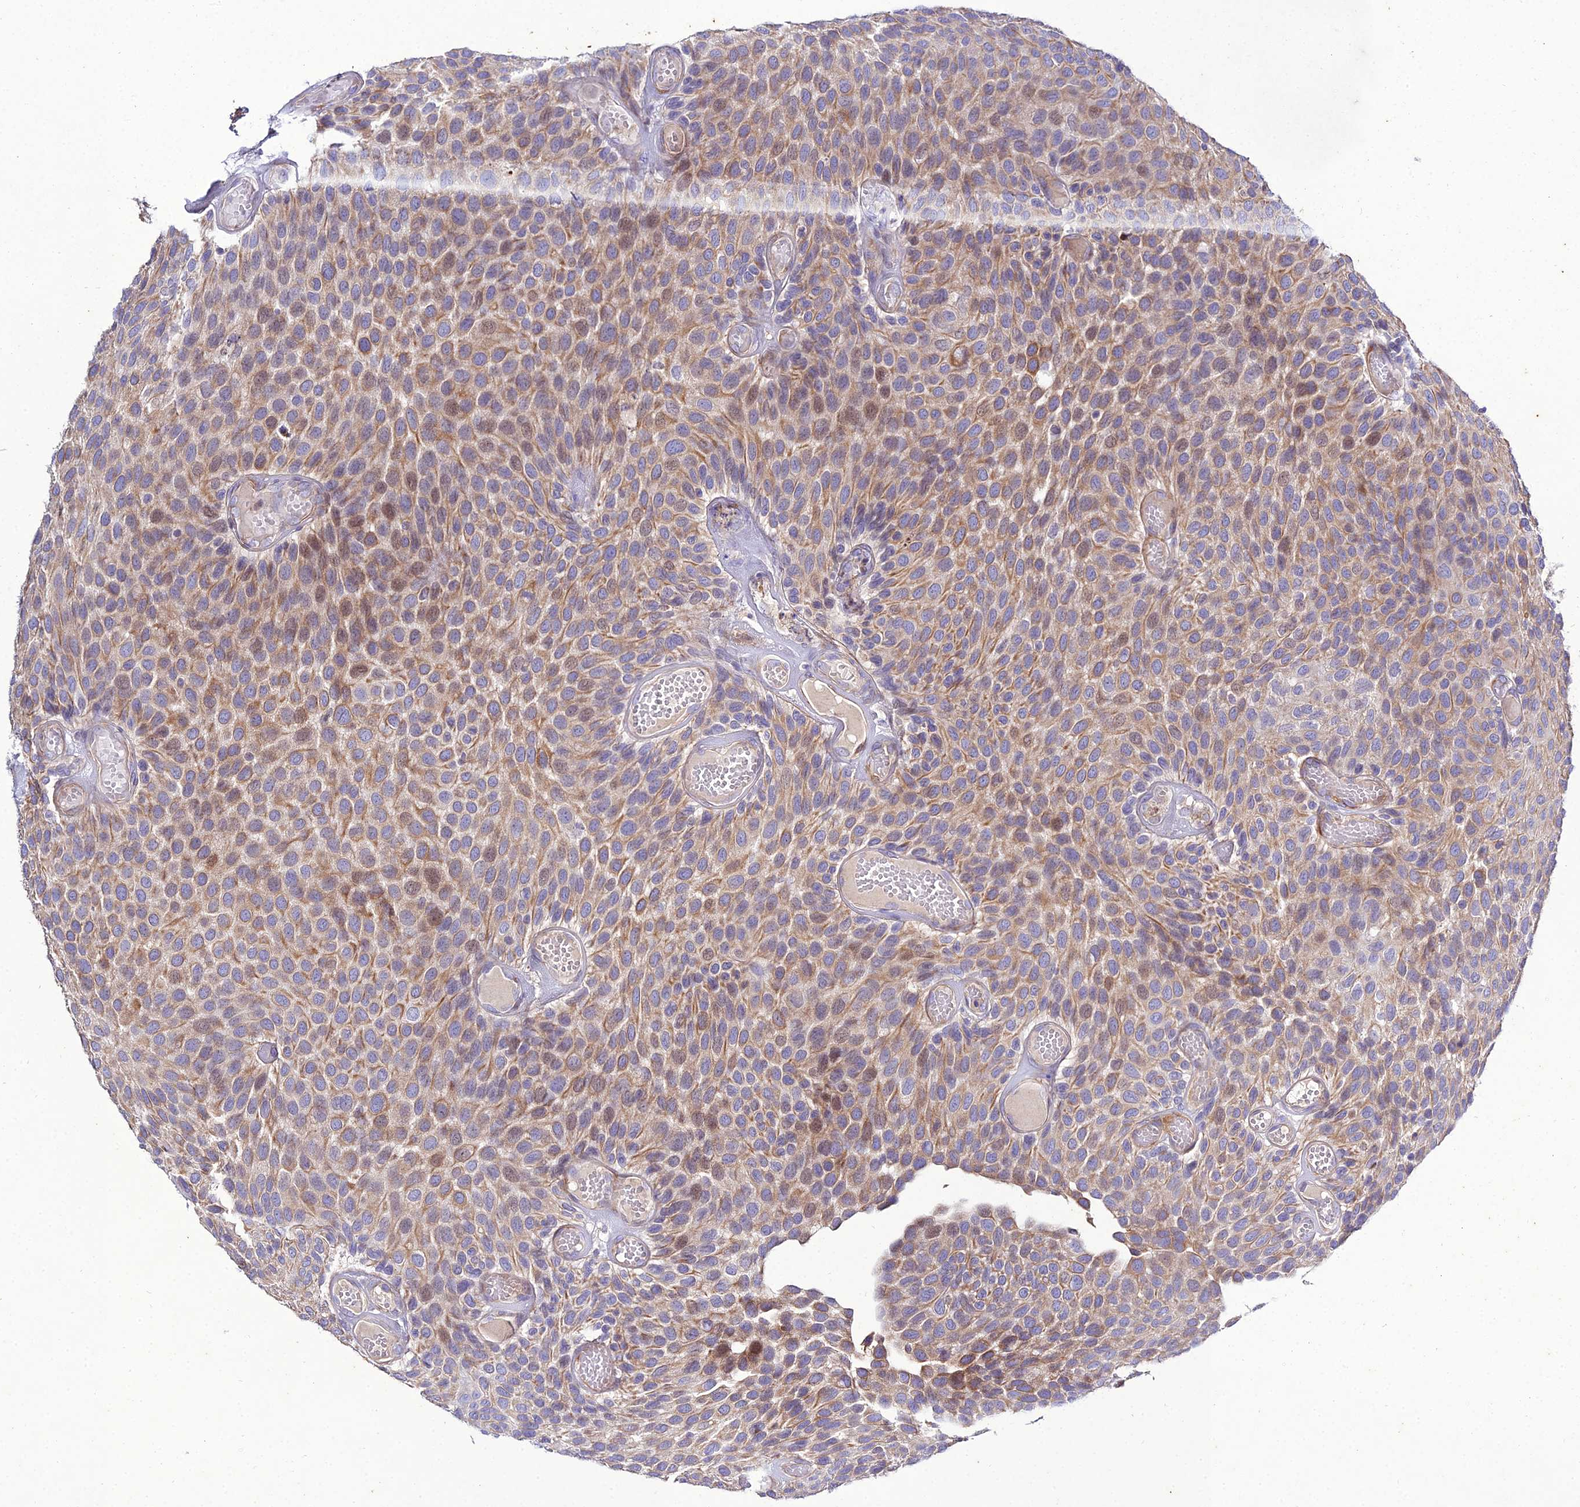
{"staining": {"intensity": "moderate", "quantity": "25%-75%", "location": "cytoplasmic/membranous,nuclear"}, "tissue": "urothelial cancer", "cell_type": "Tumor cells", "image_type": "cancer", "snomed": [{"axis": "morphology", "description": "Urothelial carcinoma, Low grade"}, {"axis": "topography", "description": "Urinary bladder"}], "caption": "Immunohistochemical staining of human urothelial carcinoma (low-grade) demonstrates medium levels of moderate cytoplasmic/membranous and nuclear protein positivity in about 25%-75% of tumor cells.", "gene": "ARL6IP1", "patient": {"sex": "male", "age": 89}}